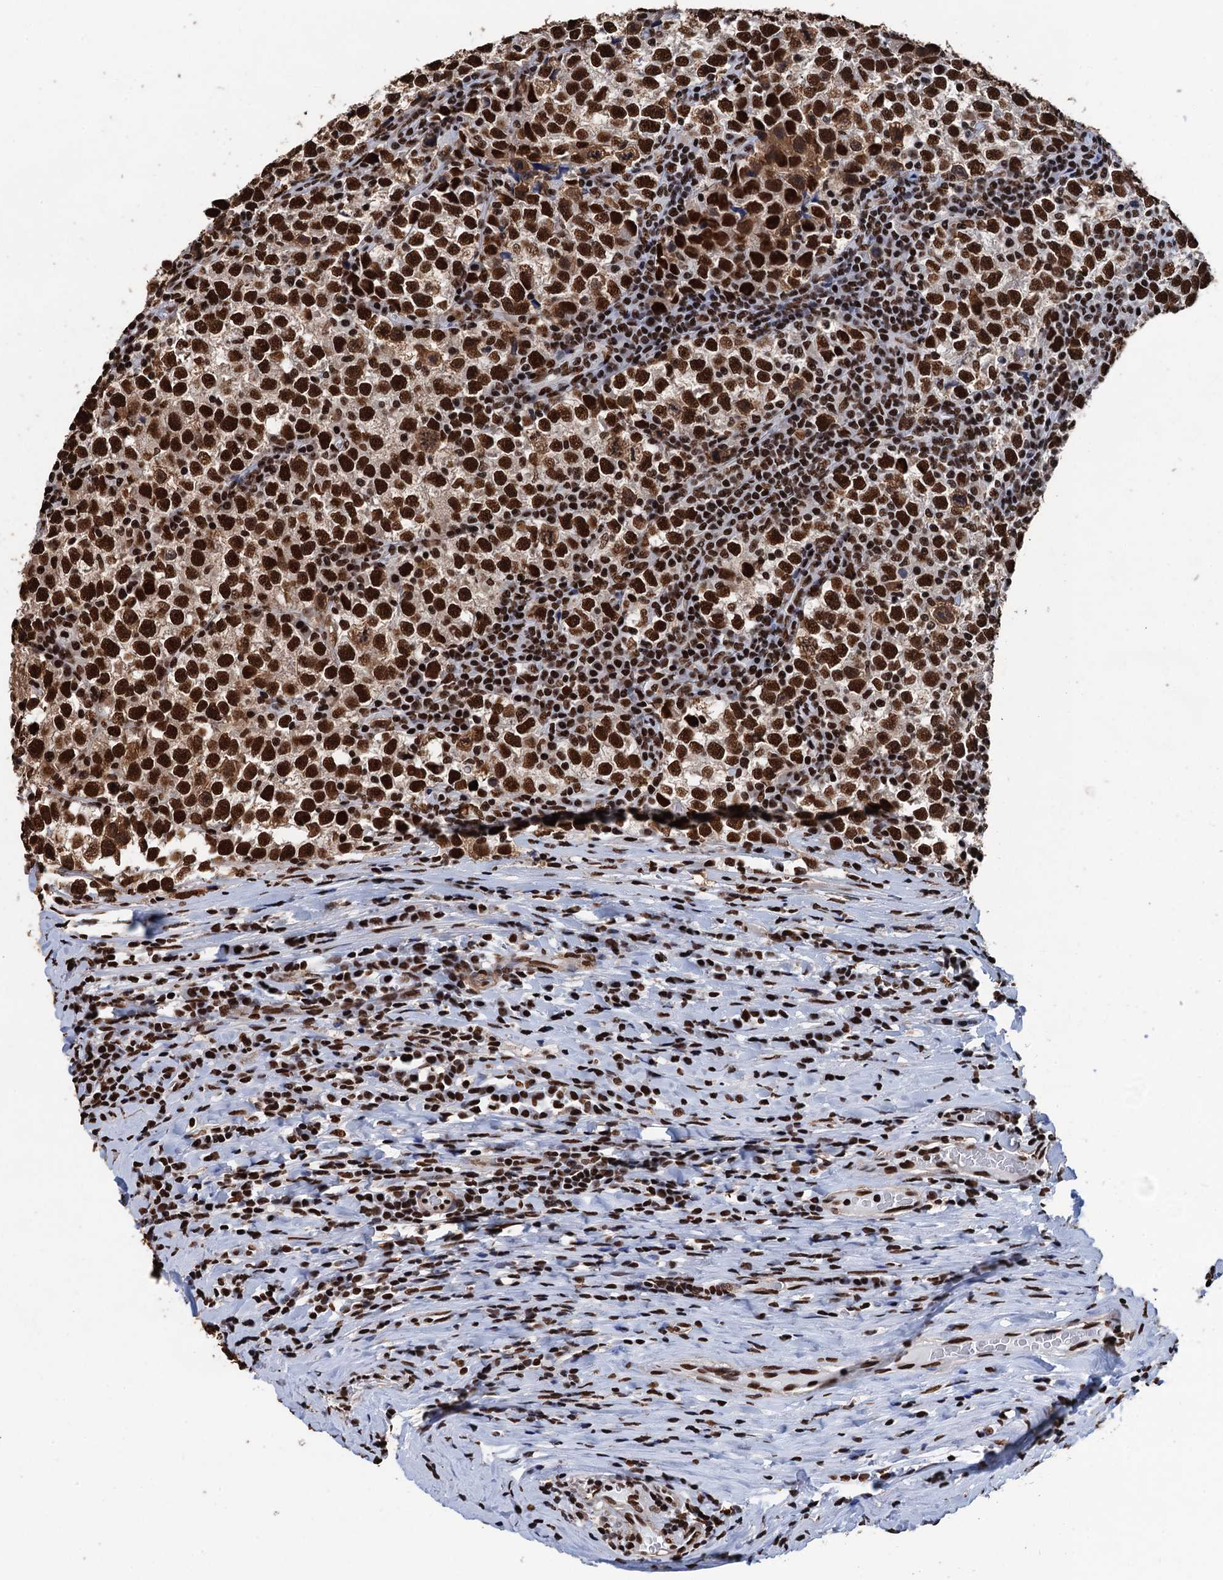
{"staining": {"intensity": "strong", "quantity": ">75%", "location": "nuclear"}, "tissue": "testis cancer", "cell_type": "Tumor cells", "image_type": "cancer", "snomed": [{"axis": "morphology", "description": "Normal tissue, NOS"}, {"axis": "morphology", "description": "Seminoma, NOS"}, {"axis": "topography", "description": "Testis"}], "caption": "The photomicrograph displays staining of testis seminoma, revealing strong nuclear protein expression (brown color) within tumor cells. The protein of interest is shown in brown color, while the nuclei are stained blue.", "gene": "UBA2", "patient": {"sex": "male", "age": 43}}